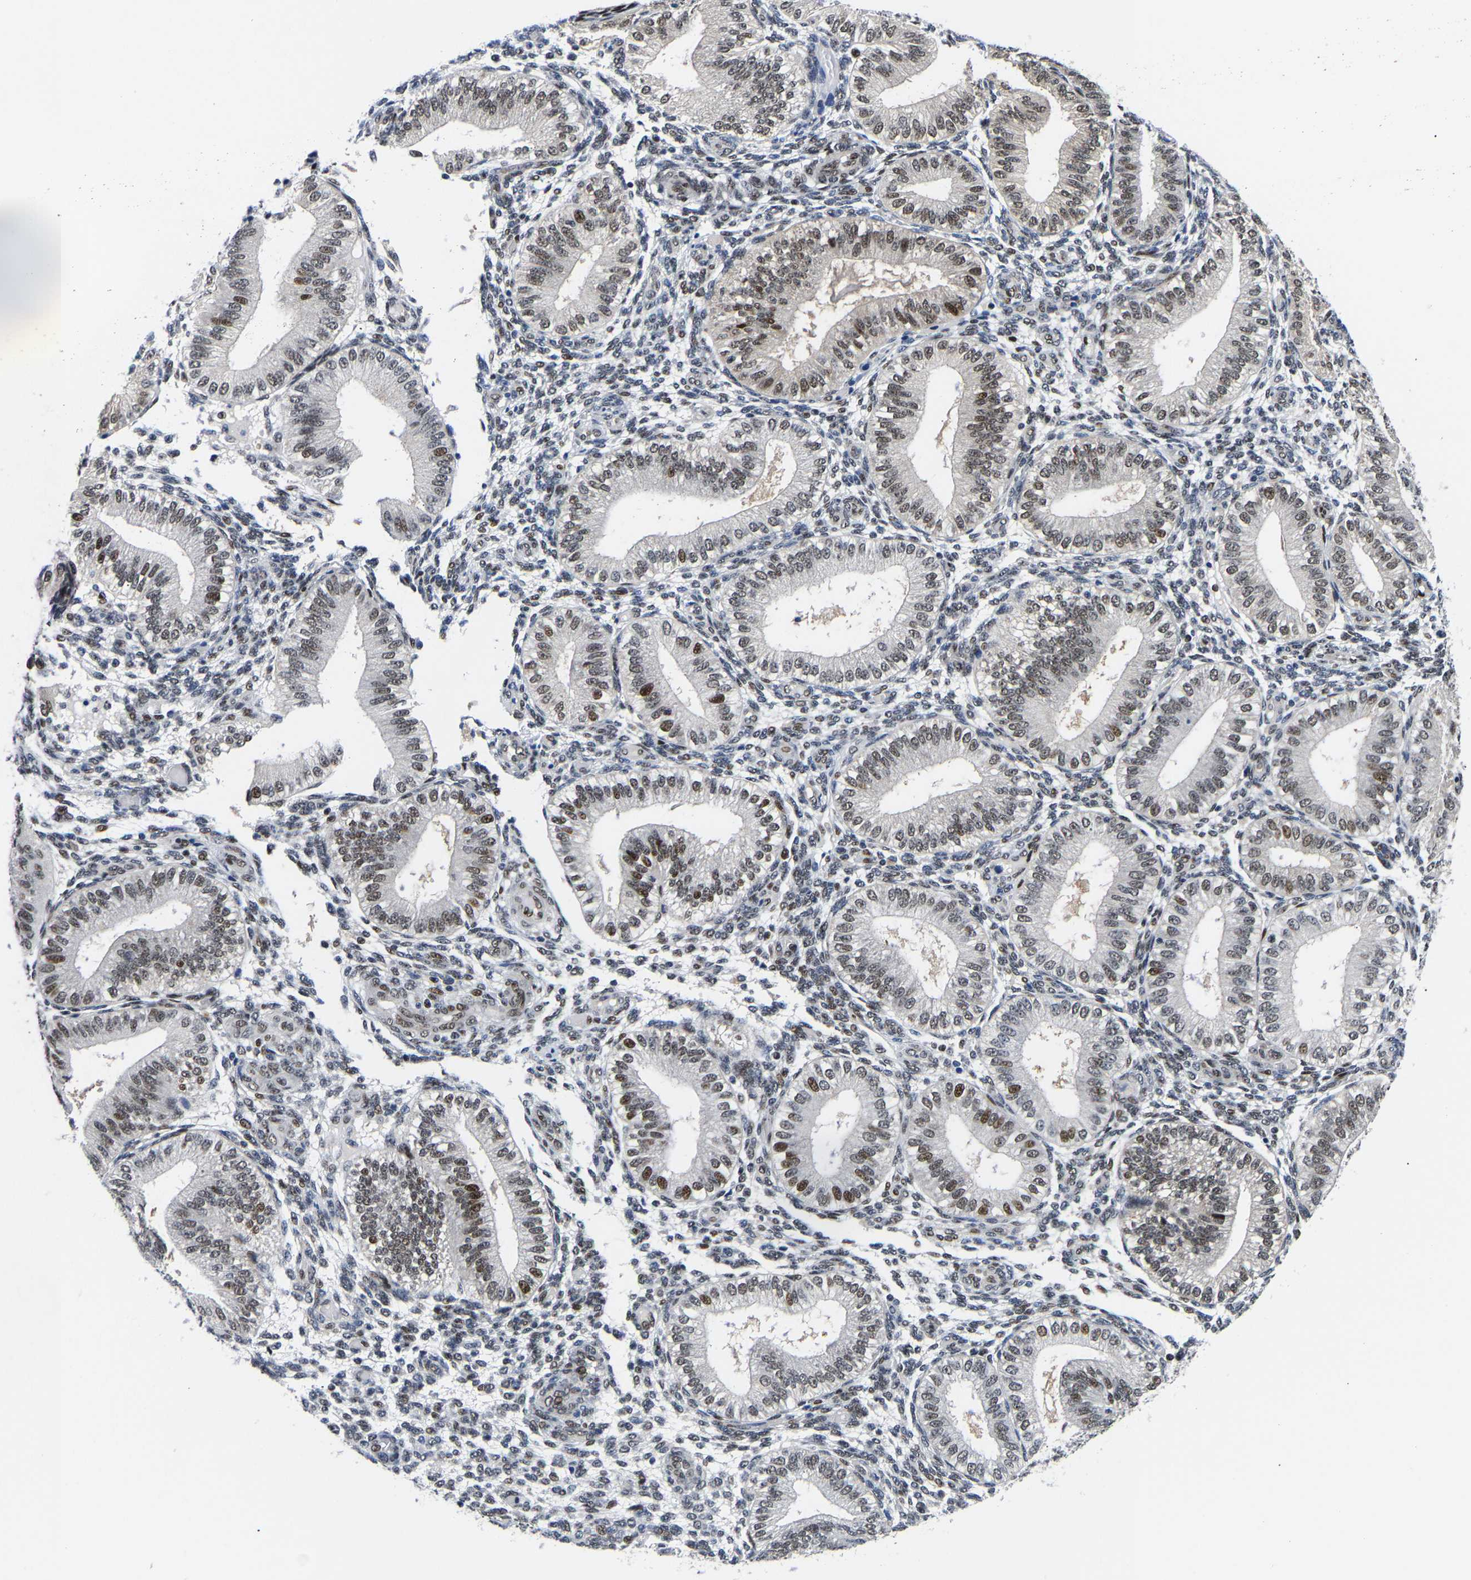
{"staining": {"intensity": "weak", "quantity": "25%-75%", "location": "nuclear"}, "tissue": "endometrium", "cell_type": "Cells in endometrial stroma", "image_type": "normal", "snomed": [{"axis": "morphology", "description": "Normal tissue, NOS"}, {"axis": "topography", "description": "Endometrium"}], "caption": "Immunohistochemical staining of benign human endometrium reveals low levels of weak nuclear expression in approximately 25%-75% of cells in endometrial stroma. The staining was performed using DAB to visualize the protein expression in brown, while the nuclei were stained in blue with hematoxylin (Magnification: 20x).", "gene": "PTRHD1", "patient": {"sex": "female", "age": 39}}